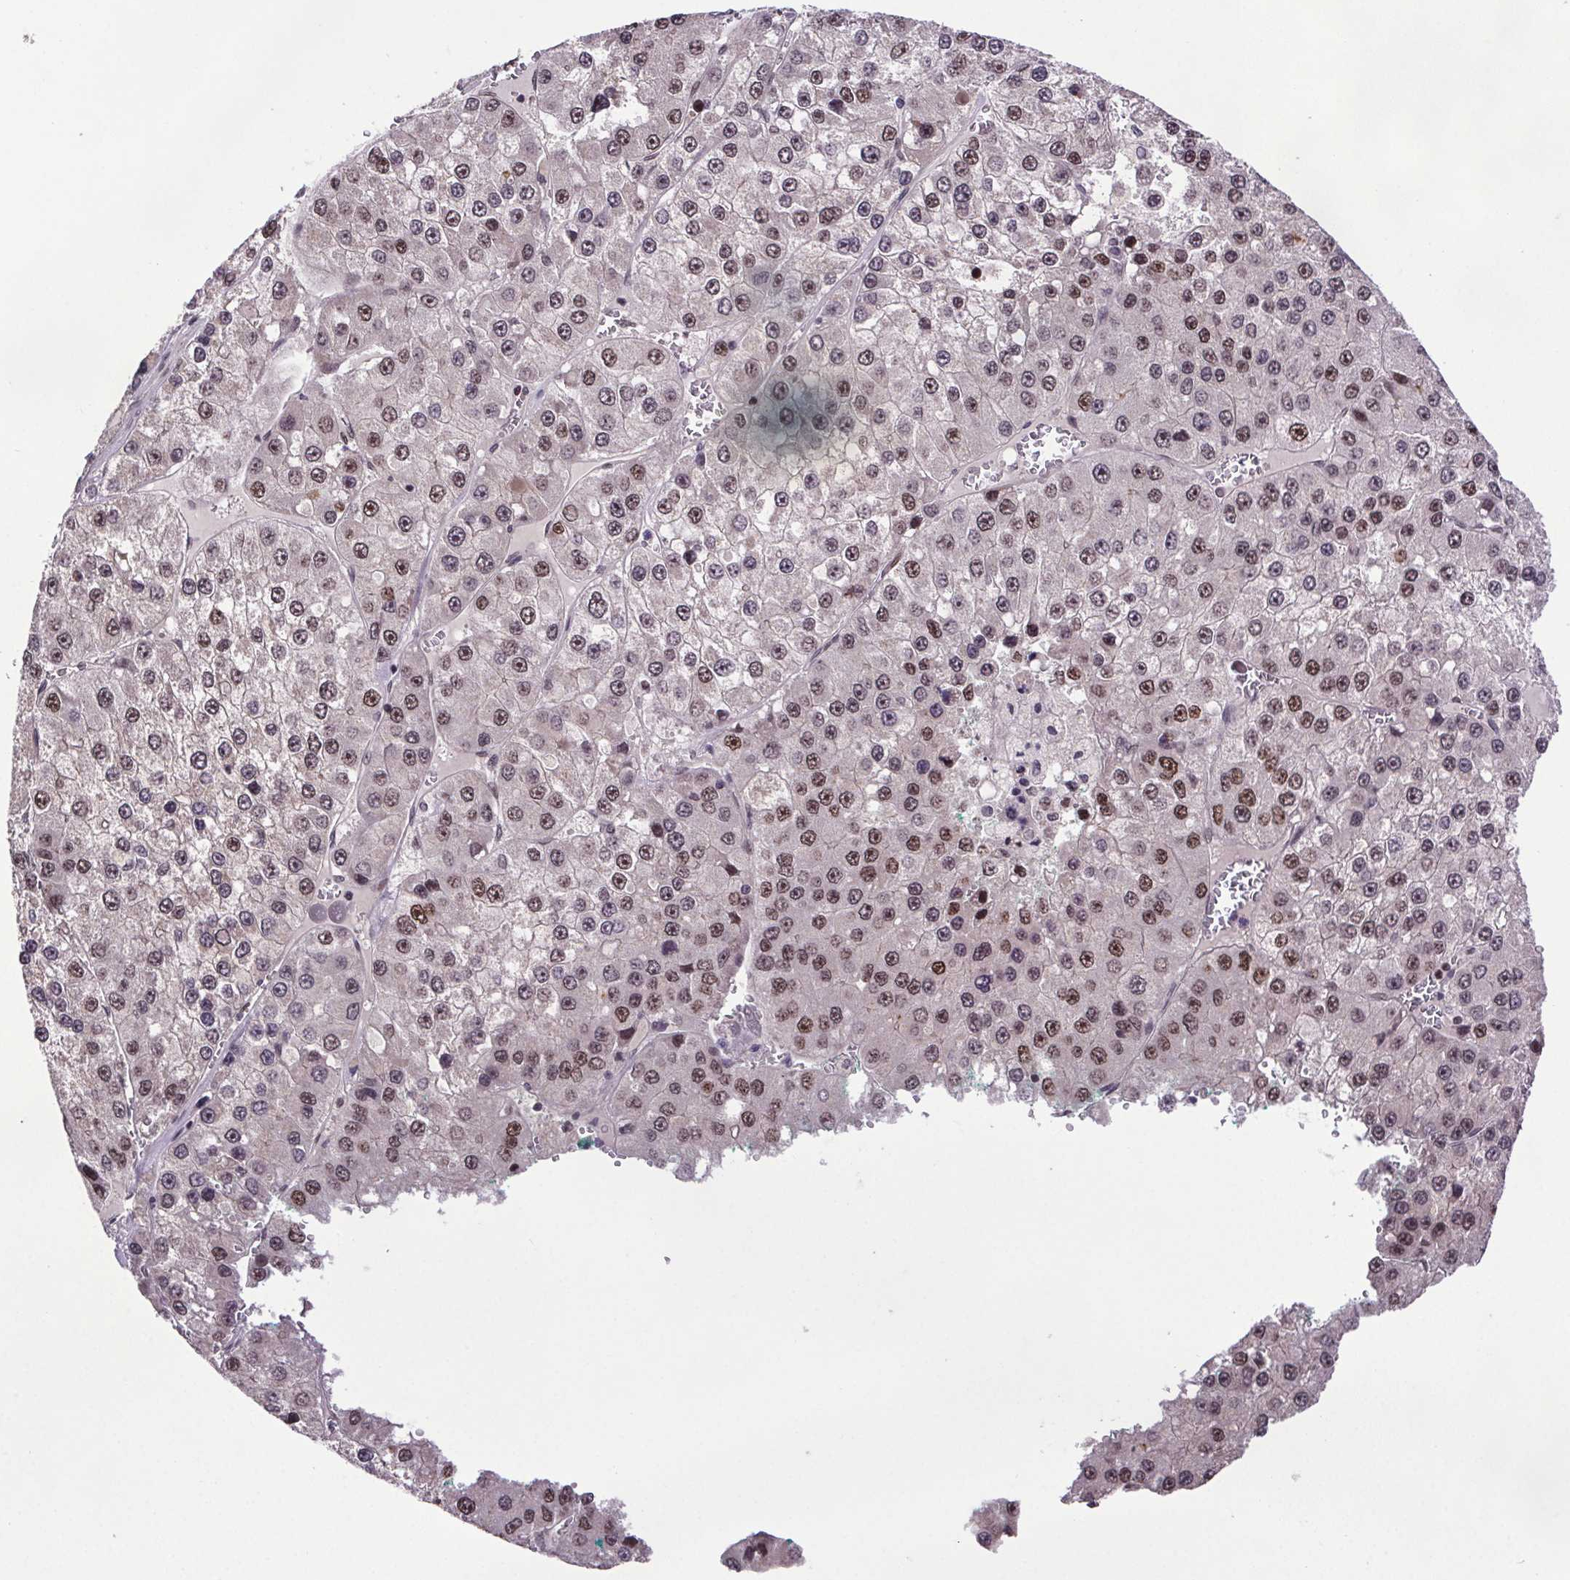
{"staining": {"intensity": "moderate", "quantity": ">75%", "location": "nuclear"}, "tissue": "liver cancer", "cell_type": "Tumor cells", "image_type": "cancer", "snomed": [{"axis": "morphology", "description": "Carcinoma, Hepatocellular, NOS"}, {"axis": "topography", "description": "Liver"}], "caption": "Liver hepatocellular carcinoma stained with DAB immunohistochemistry (IHC) displays medium levels of moderate nuclear expression in about >75% of tumor cells.", "gene": "ATMIN", "patient": {"sex": "female", "age": 73}}